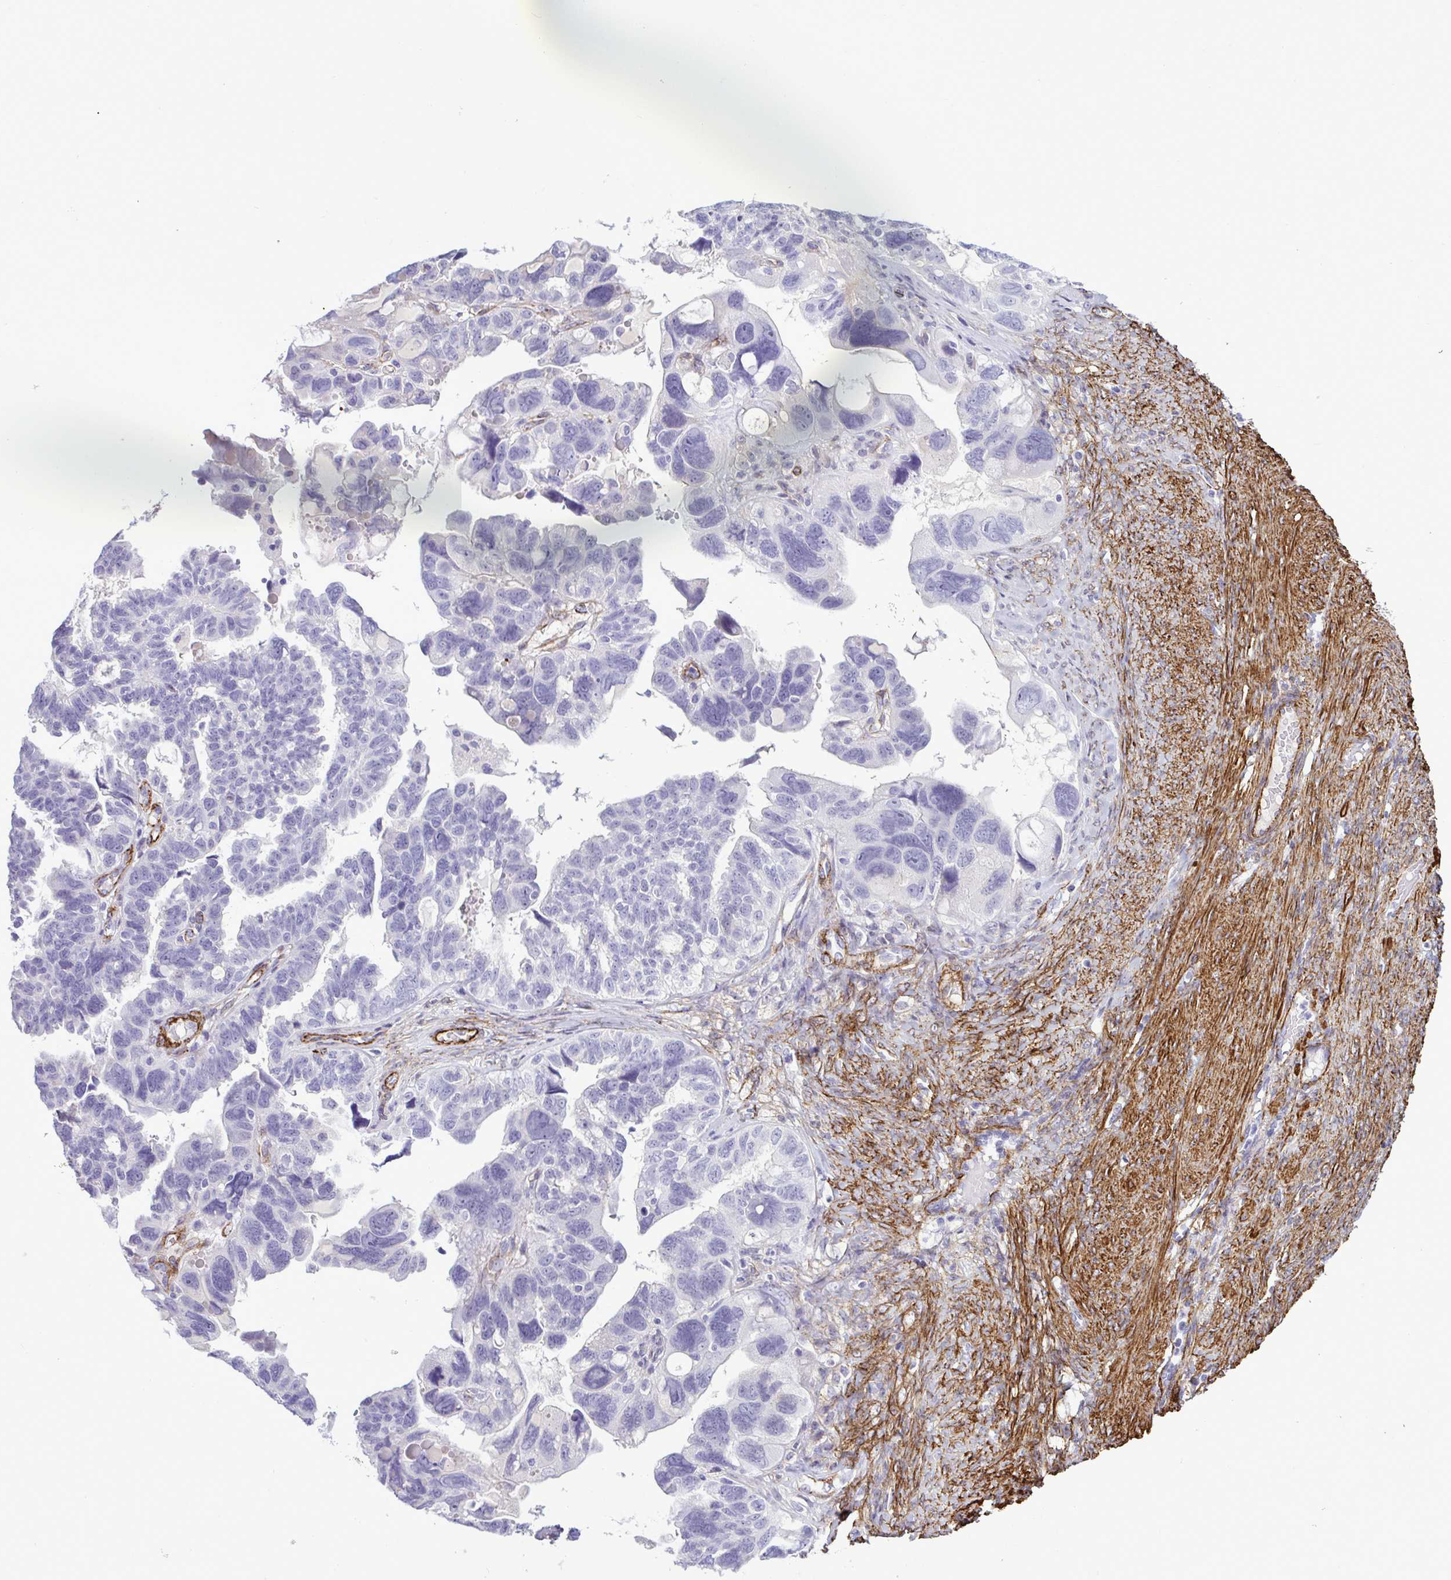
{"staining": {"intensity": "moderate", "quantity": "<25%", "location": "cytoplasmic/membranous"}, "tissue": "ovarian cancer", "cell_type": "Tumor cells", "image_type": "cancer", "snomed": [{"axis": "morphology", "description": "Cystadenocarcinoma, serous, NOS"}, {"axis": "topography", "description": "Ovary"}], "caption": "Ovarian cancer was stained to show a protein in brown. There is low levels of moderate cytoplasmic/membranous expression in approximately <25% of tumor cells.", "gene": "SYNPO2L", "patient": {"sex": "female", "age": 60}}